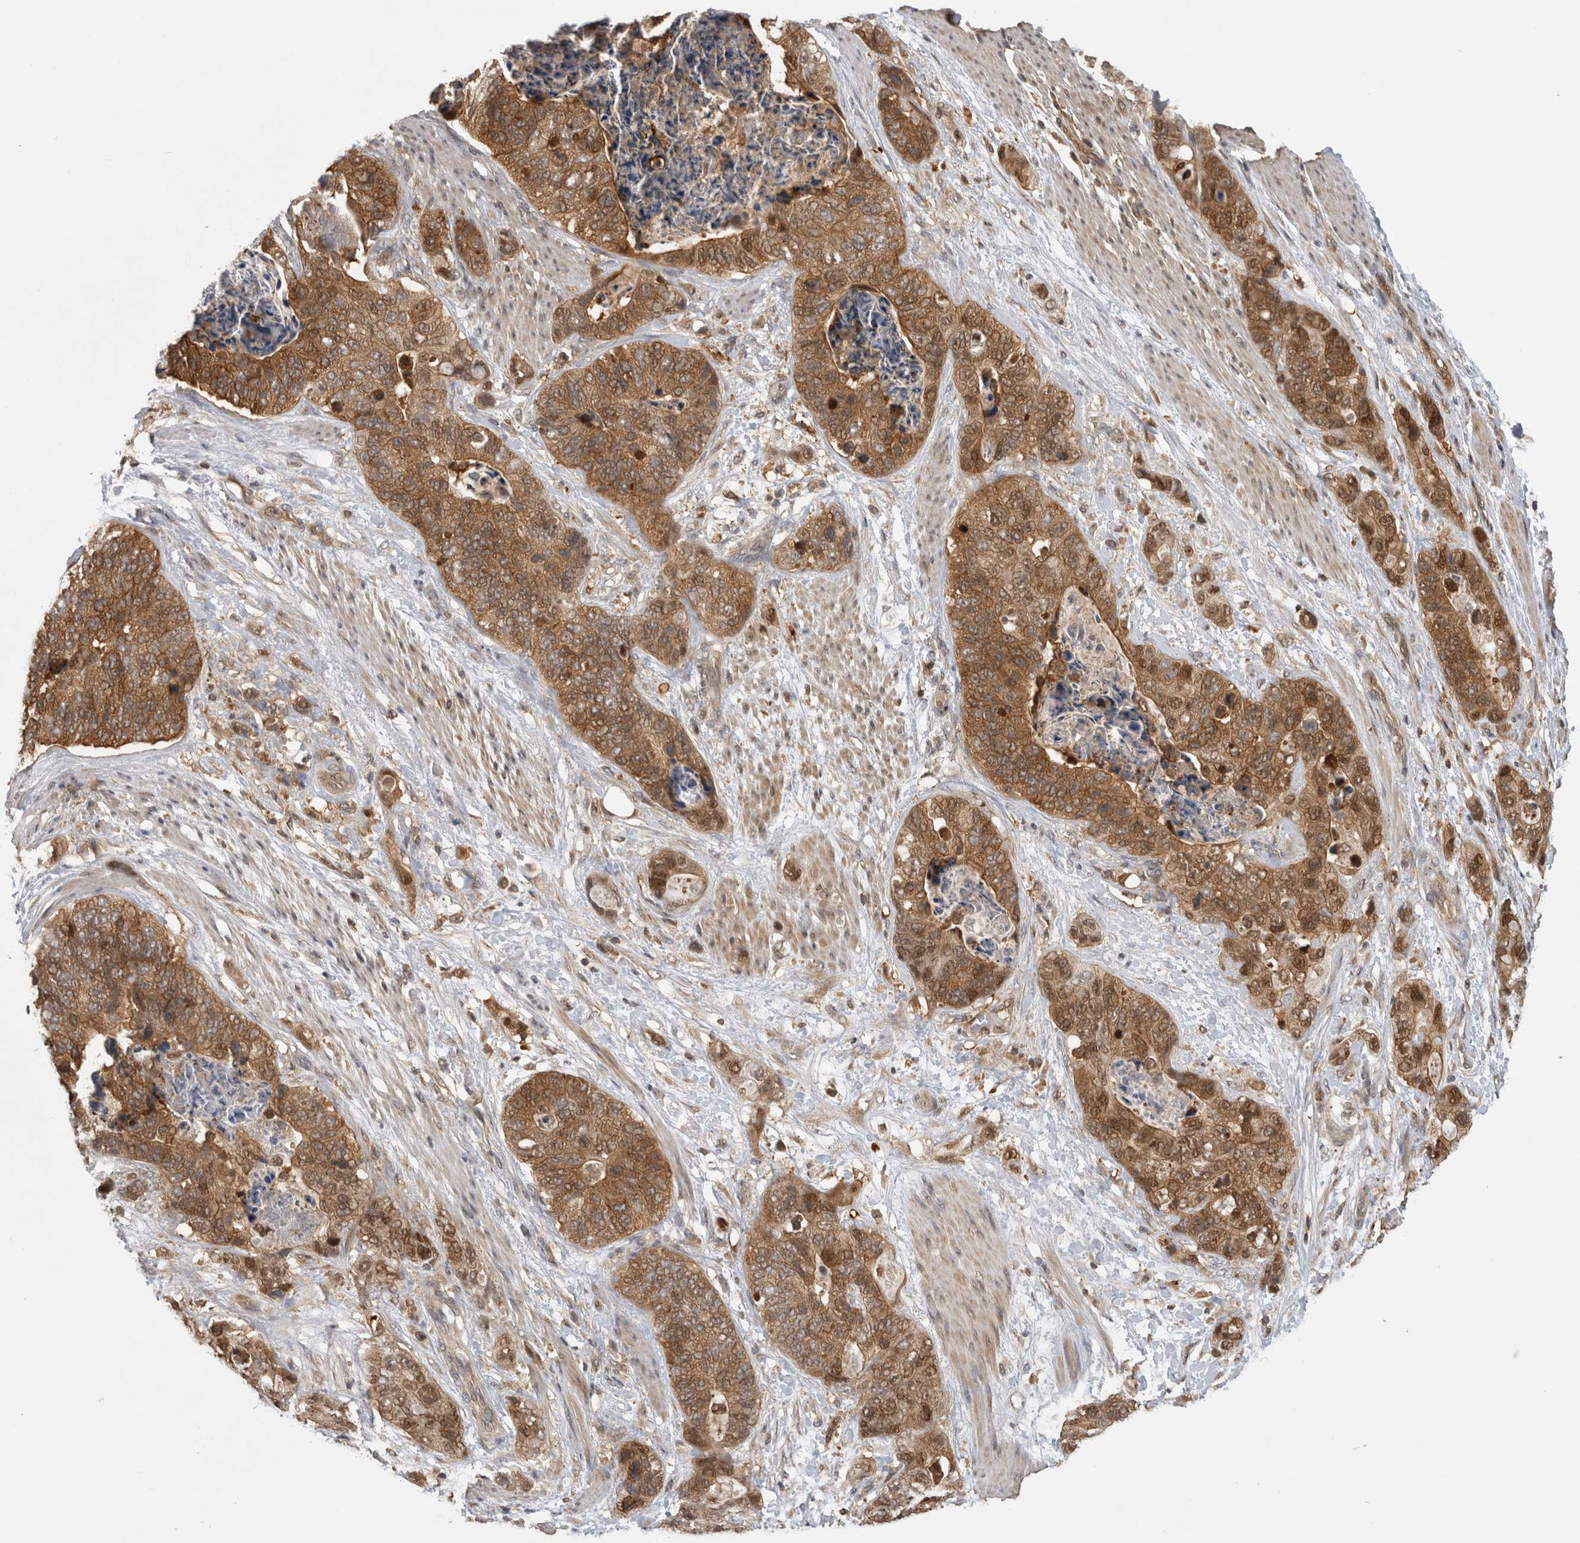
{"staining": {"intensity": "moderate", "quantity": ">75%", "location": "cytoplasmic/membranous,nuclear"}, "tissue": "stomach cancer", "cell_type": "Tumor cells", "image_type": "cancer", "snomed": [{"axis": "morphology", "description": "Normal tissue, NOS"}, {"axis": "morphology", "description": "Adenocarcinoma, NOS"}, {"axis": "topography", "description": "Stomach"}], "caption": "Immunohistochemical staining of human stomach cancer (adenocarcinoma) displays medium levels of moderate cytoplasmic/membranous and nuclear protein expression in about >75% of tumor cells.", "gene": "ASTN2", "patient": {"sex": "female", "age": 89}}